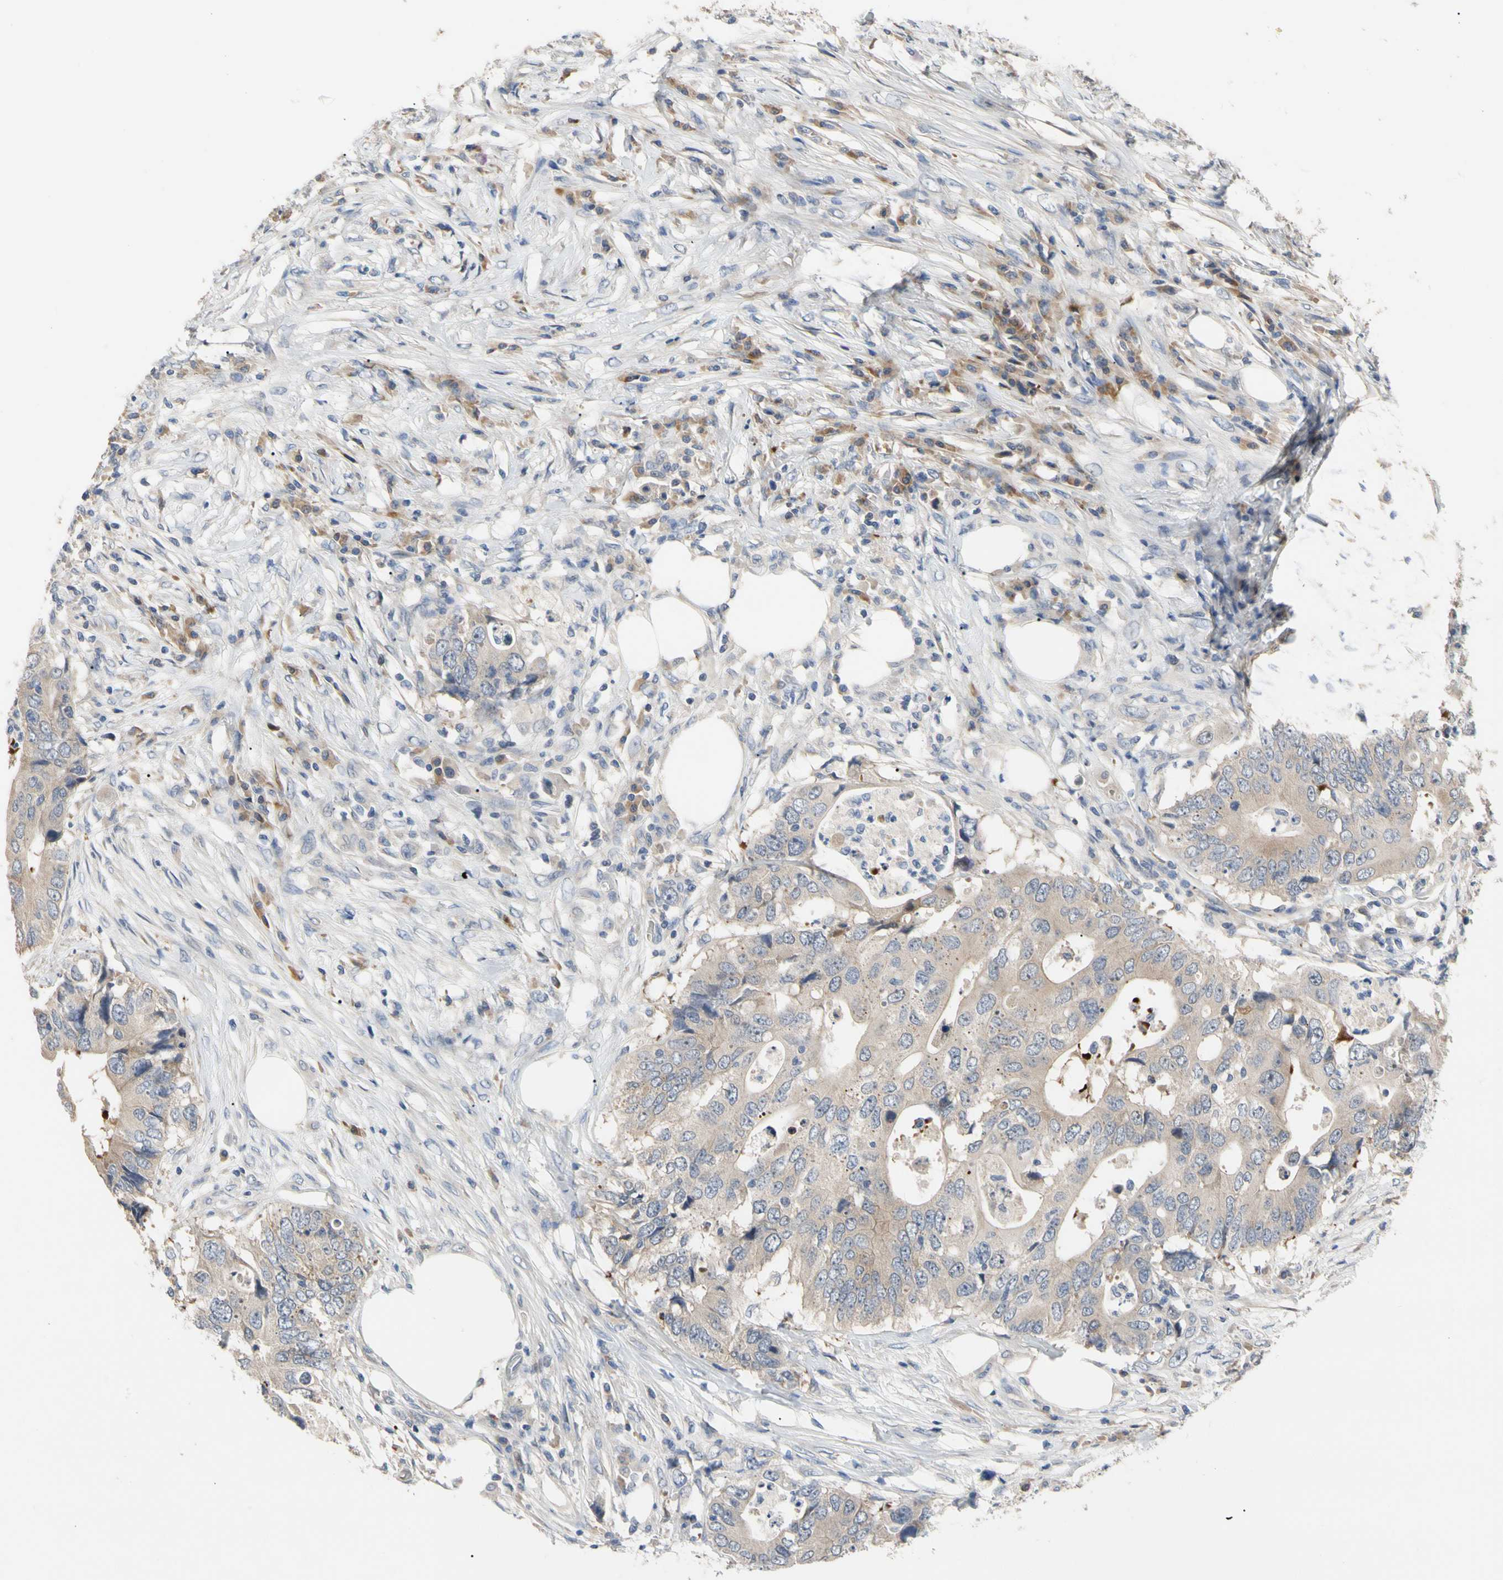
{"staining": {"intensity": "weak", "quantity": ">75%", "location": "cytoplasmic/membranous"}, "tissue": "colorectal cancer", "cell_type": "Tumor cells", "image_type": "cancer", "snomed": [{"axis": "morphology", "description": "Adenocarcinoma, NOS"}, {"axis": "topography", "description": "Colon"}], "caption": "Human colorectal cancer stained with a brown dye reveals weak cytoplasmic/membranous positive positivity in approximately >75% of tumor cells.", "gene": "HMGCR", "patient": {"sex": "male", "age": 71}}